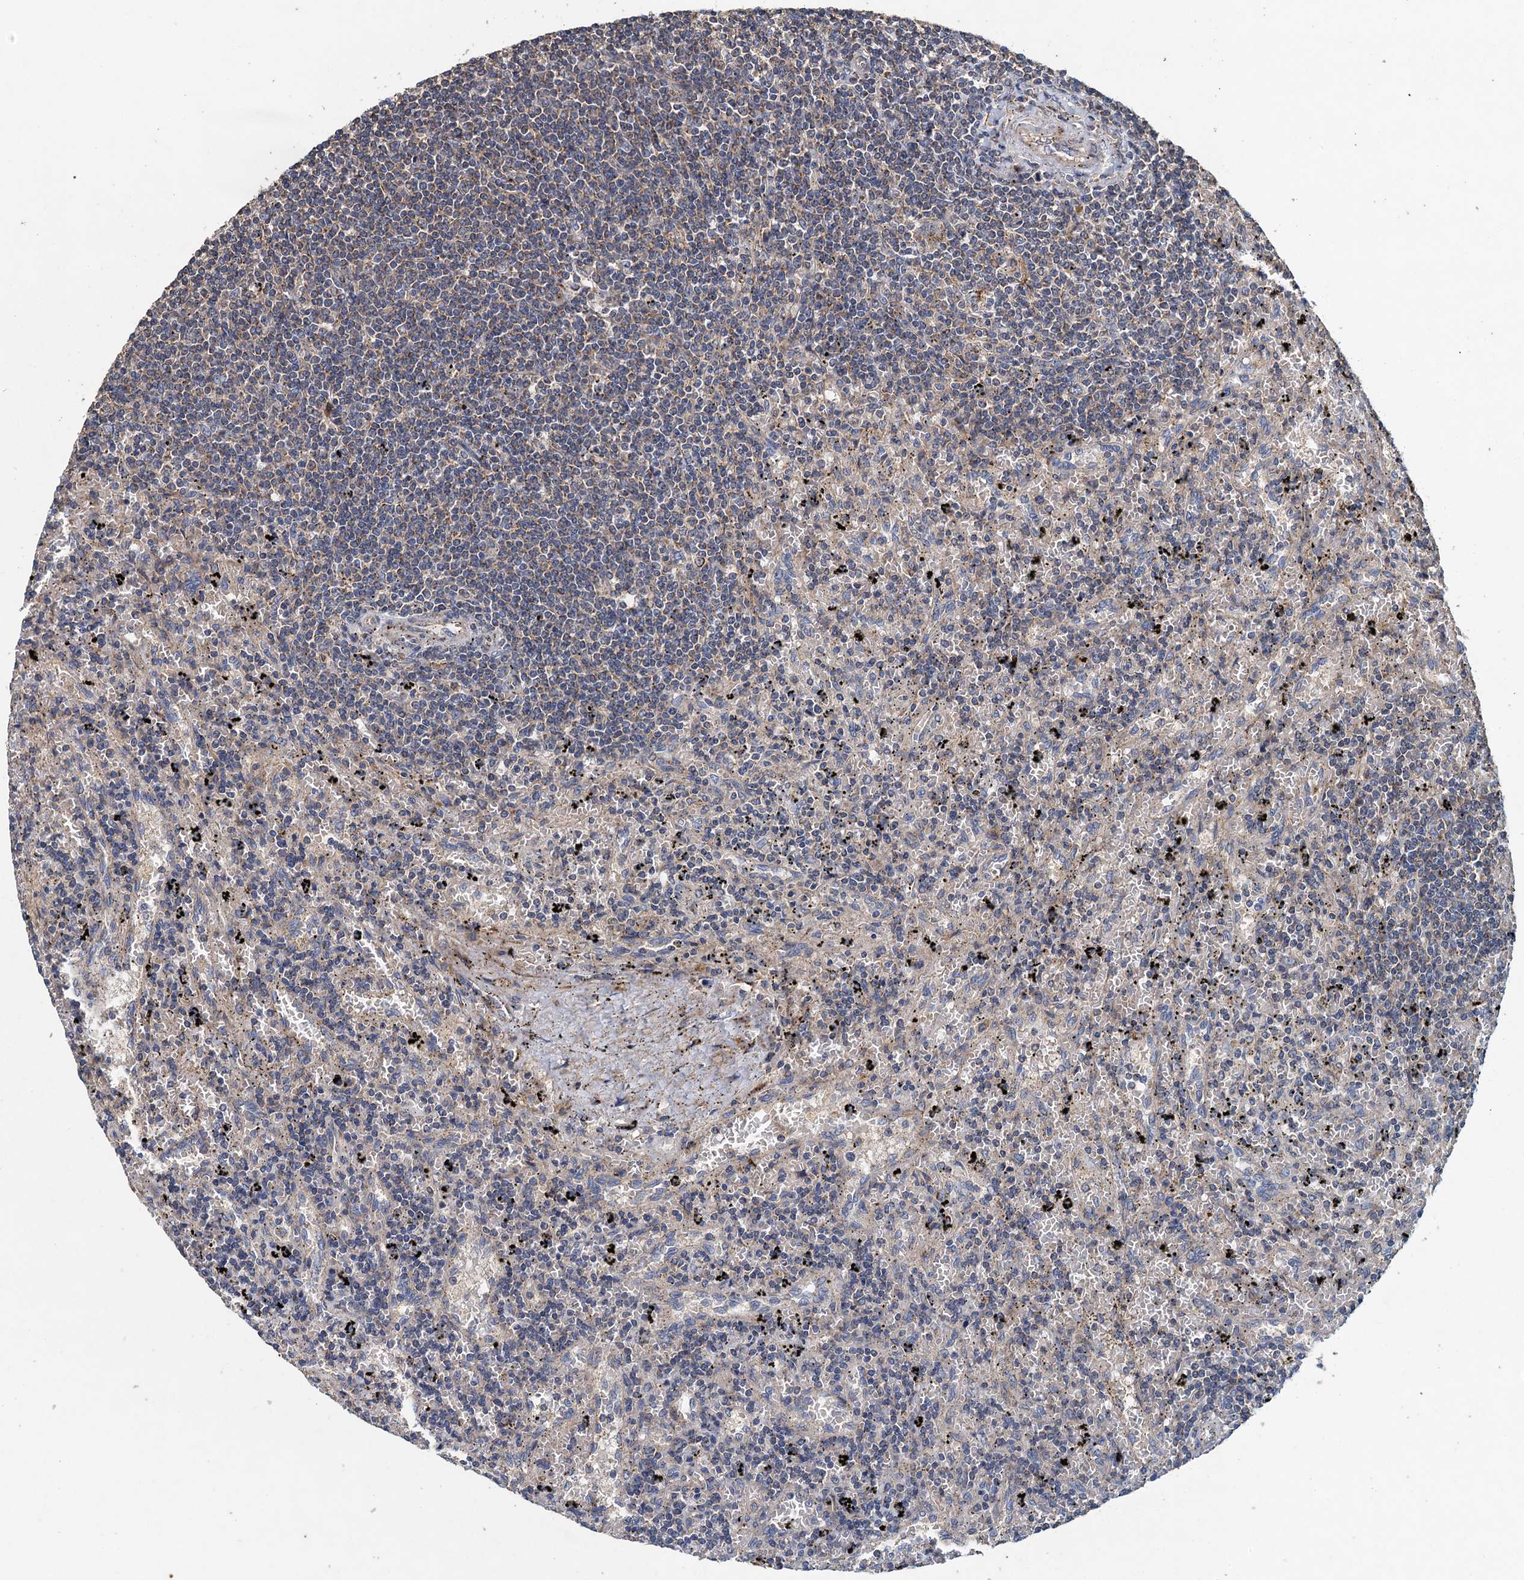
{"staining": {"intensity": "weak", "quantity": "25%-75%", "location": "cytoplasmic/membranous"}, "tissue": "lymphoma", "cell_type": "Tumor cells", "image_type": "cancer", "snomed": [{"axis": "morphology", "description": "Malignant lymphoma, non-Hodgkin's type, Low grade"}, {"axis": "topography", "description": "Spleen"}], "caption": "Weak cytoplasmic/membranous protein expression is seen in about 25%-75% of tumor cells in low-grade malignant lymphoma, non-Hodgkin's type.", "gene": "BCS1L", "patient": {"sex": "male", "age": 76}}